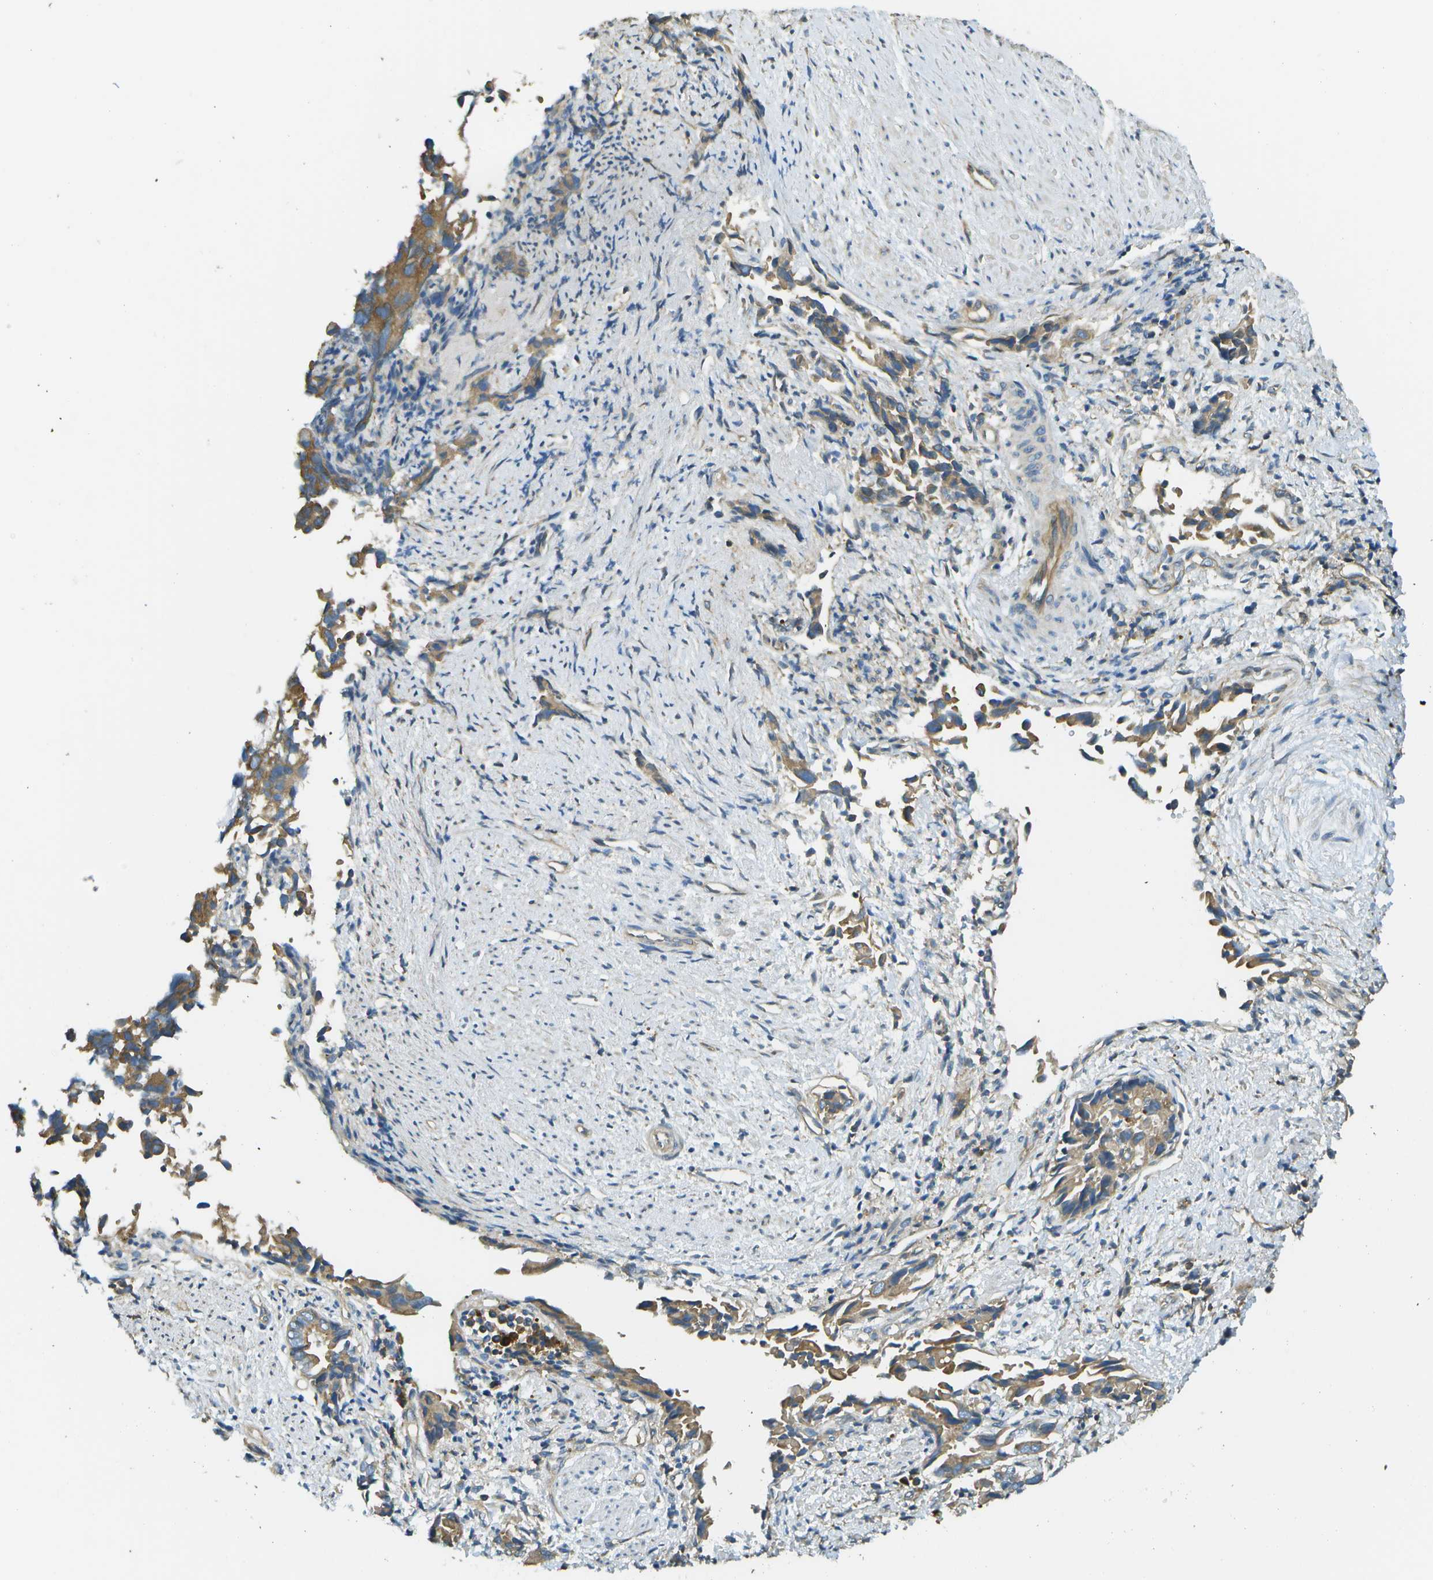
{"staining": {"intensity": "moderate", "quantity": "25%-75%", "location": "cytoplasmic/membranous"}, "tissue": "liver cancer", "cell_type": "Tumor cells", "image_type": "cancer", "snomed": [{"axis": "morphology", "description": "Cholangiocarcinoma"}, {"axis": "topography", "description": "Liver"}], "caption": "Immunohistochemical staining of human liver cholangiocarcinoma demonstrates medium levels of moderate cytoplasmic/membranous protein expression in about 25%-75% of tumor cells. (Stains: DAB in brown, nuclei in blue, Microscopy: brightfield microscopy at high magnification).", "gene": "DNAJB11", "patient": {"sex": "female", "age": 79}}